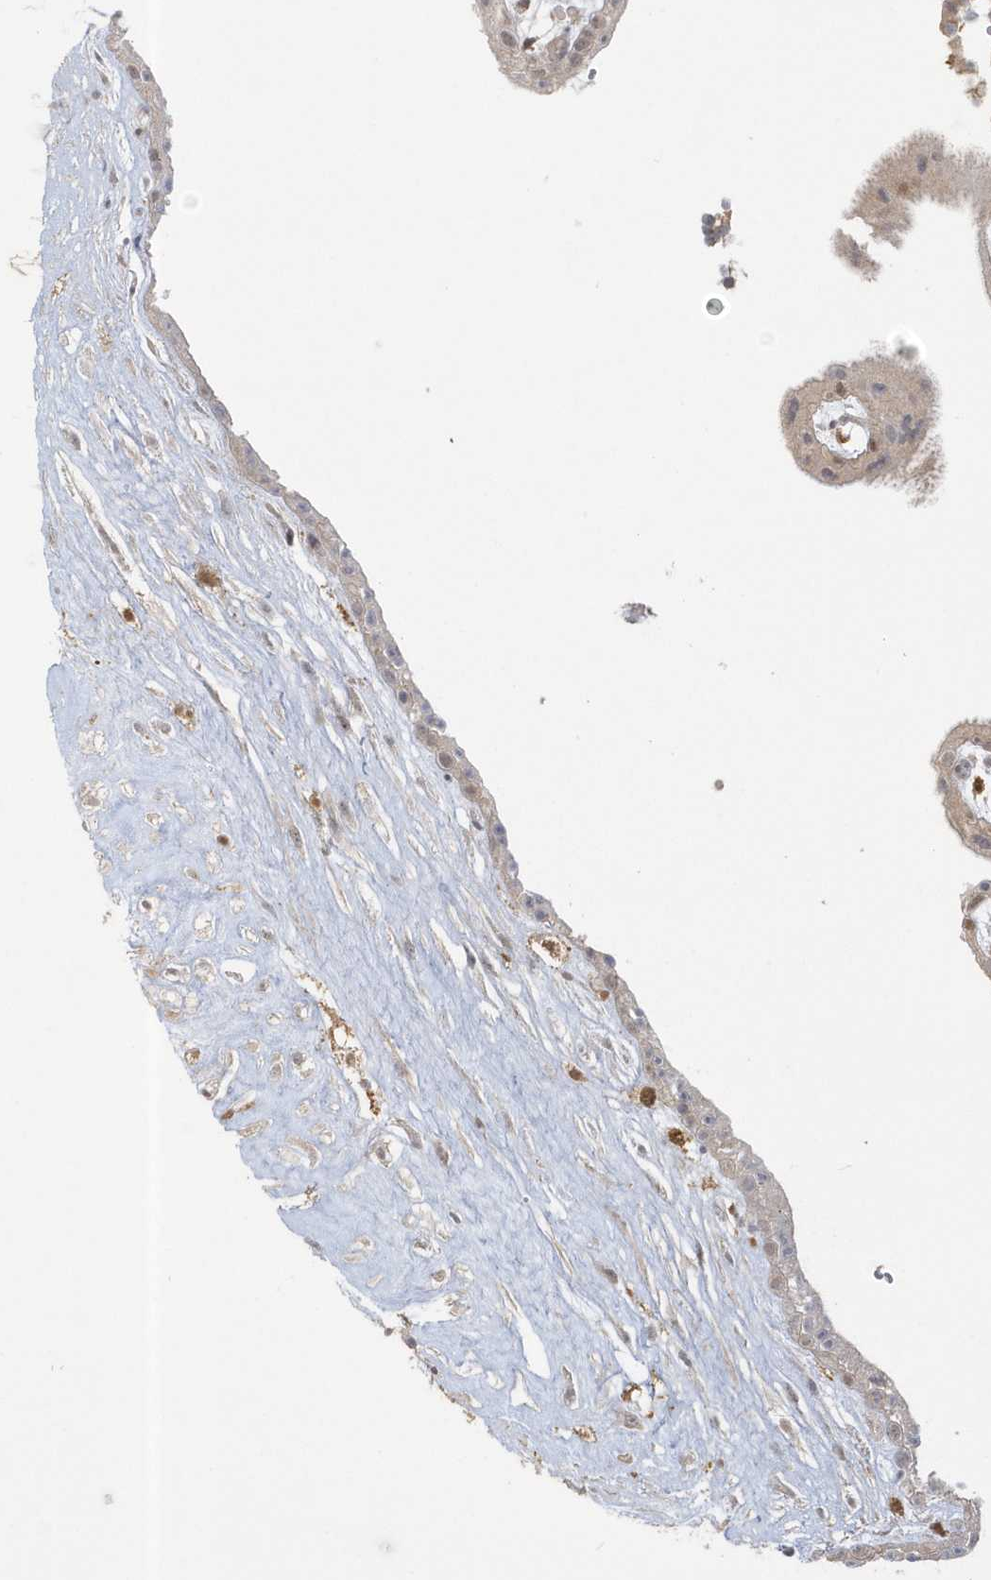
{"staining": {"intensity": "weak", "quantity": "25%-75%", "location": "cytoplasmic/membranous,nuclear"}, "tissue": "placenta", "cell_type": "Decidual cells", "image_type": "normal", "snomed": [{"axis": "morphology", "description": "Normal tissue, NOS"}, {"axis": "topography", "description": "Placenta"}], "caption": "A brown stain shows weak cytoplasmic/membranous,nuclear staining of a protein in decidual cells of benign placenta. The staining was performed using DAB, with brown indicating positive protein expression. Nuclei are stained blue with hematoxylin.", "gene": "NAF1", "patient": {"sex": "female", "age": 18}}